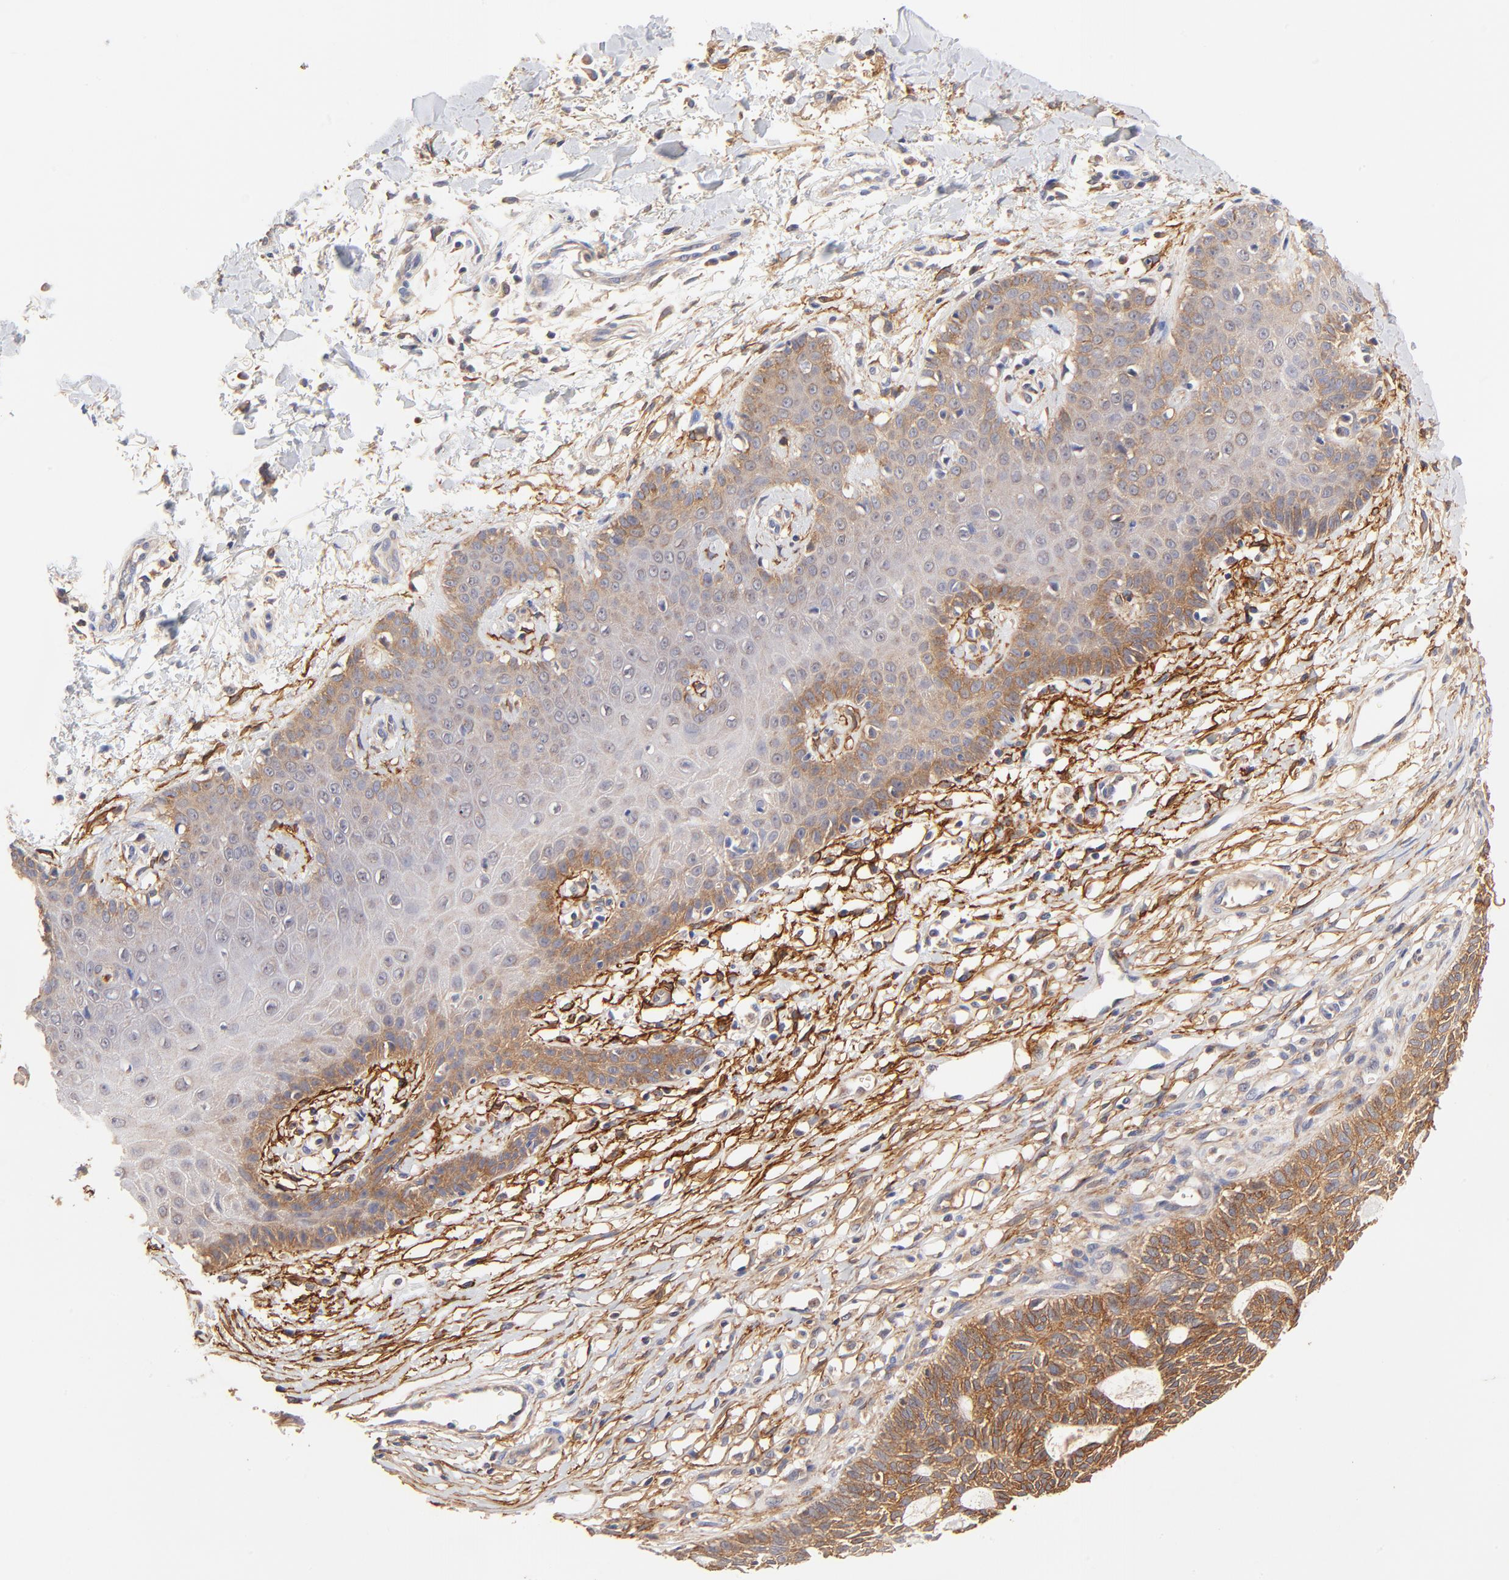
{"staining": {"intensity": "moderate", "quantity": ">75%", "location": "cytoplasmic/membranous"}, "tissue": "skin cancer", "cell_type": "Tumor cells", "image_type": "cancer", "snomed": [{"axis": "morphology", "description": "Basal cell carcinoma"}, {"axis": "topography", "description": "Skin"}], "caption": "Human basal cell carcinoma (skin) stained with a brown dye exhibits moderate cytoplasmic/membranous positive expression in approximately >75% of tumor cells.", "gene": "PTK7", "patient": {"sex": "male", "age": 67}}